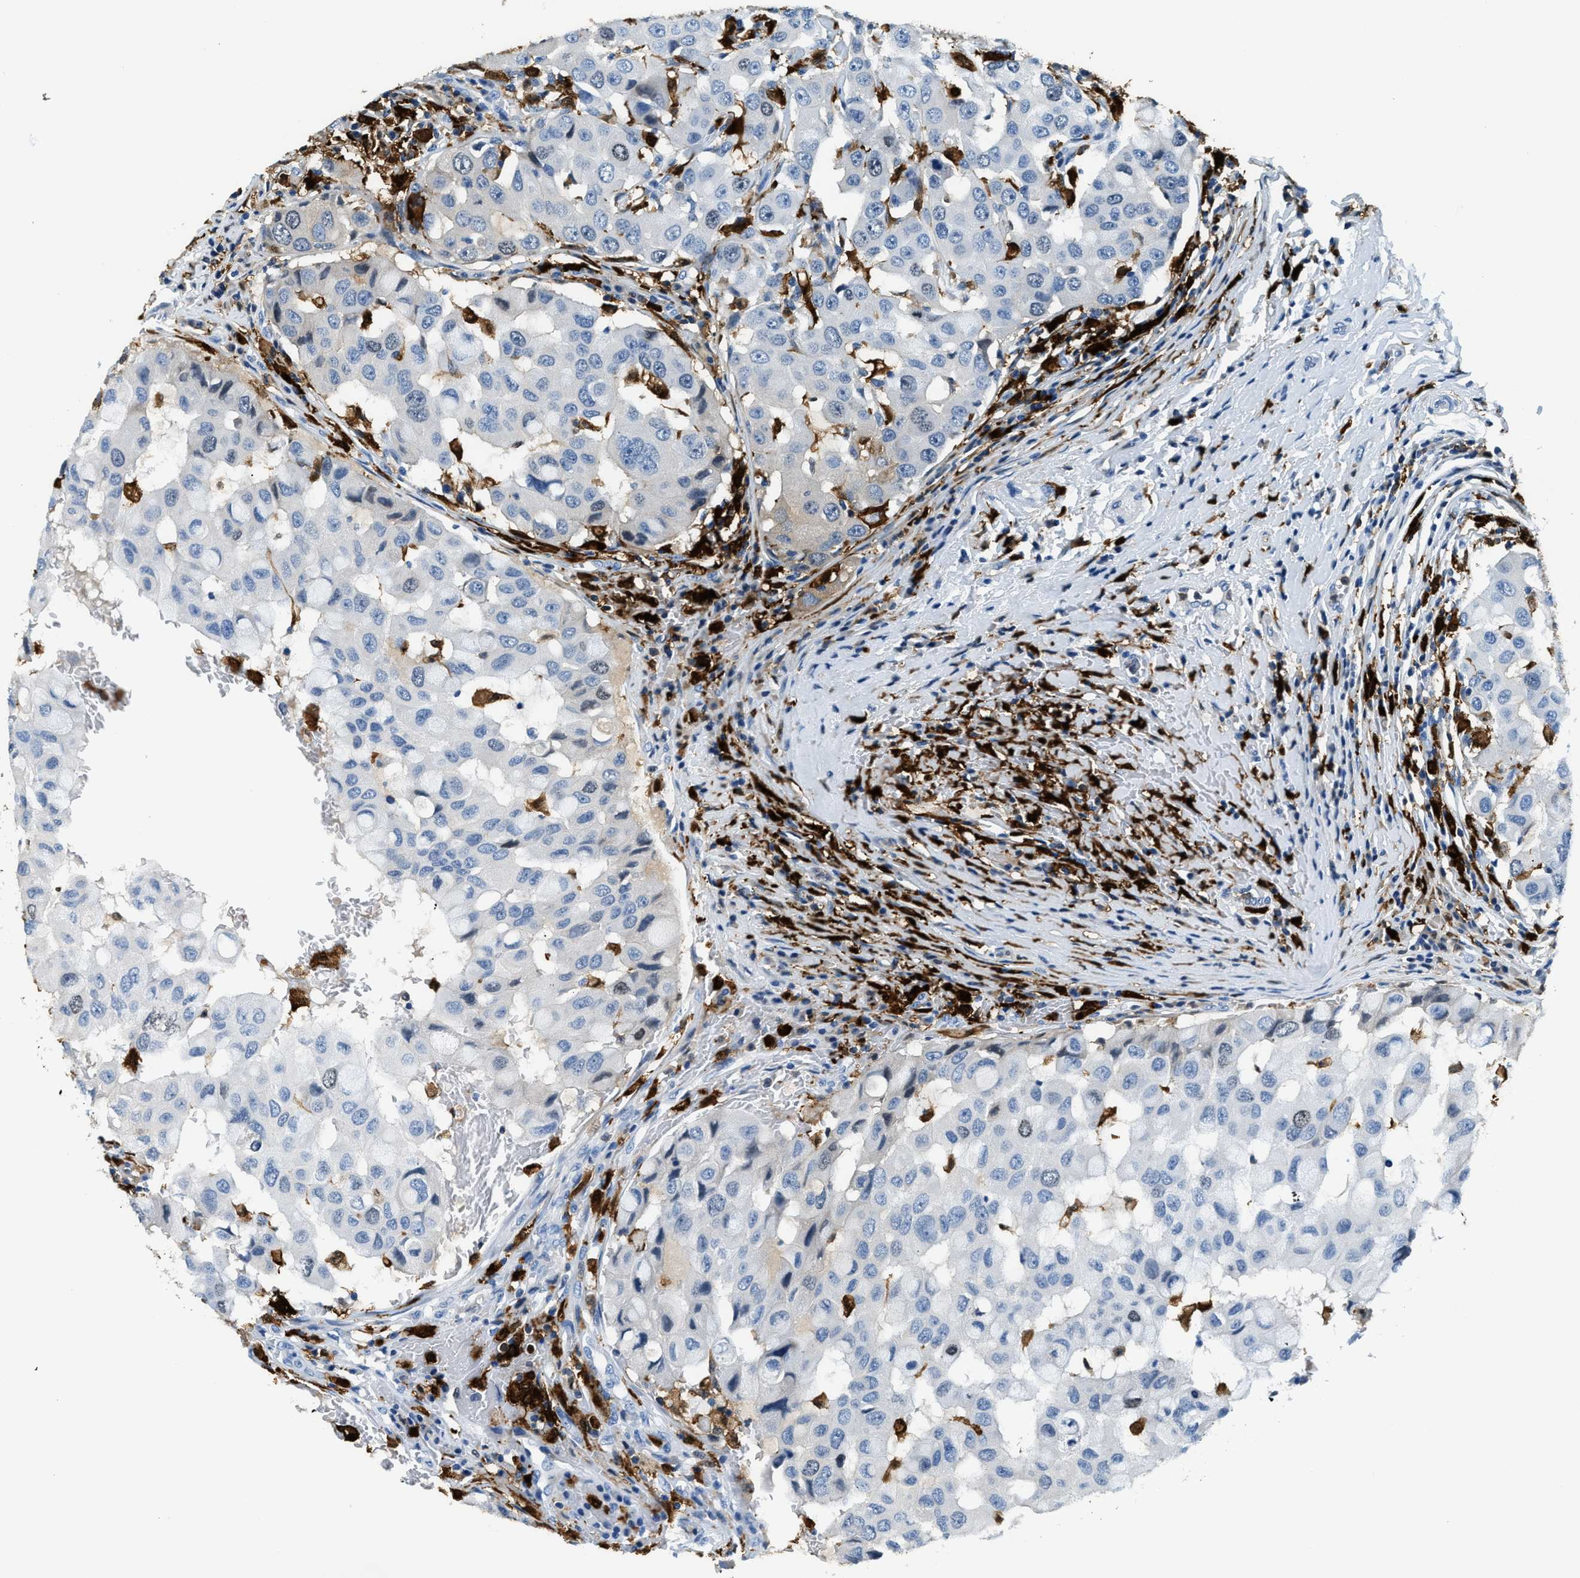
{"staining": {"intensity": "negative", "quantity": "none", "location": "none"}, "tissue": "breast cancer", "cell_type": "Tumor cells", "image_type": "cancer", "snomed": [{"axis": "morphology", "description": "Duct carcinoma"}, {"axis": "topography", "description": "Breast"}], "caption": "Human breast cancer stained for a protein using IHC displays no staining in tumor cells.", "gene": "CAPG", "patient": {"sex": "female", "age": 27}}